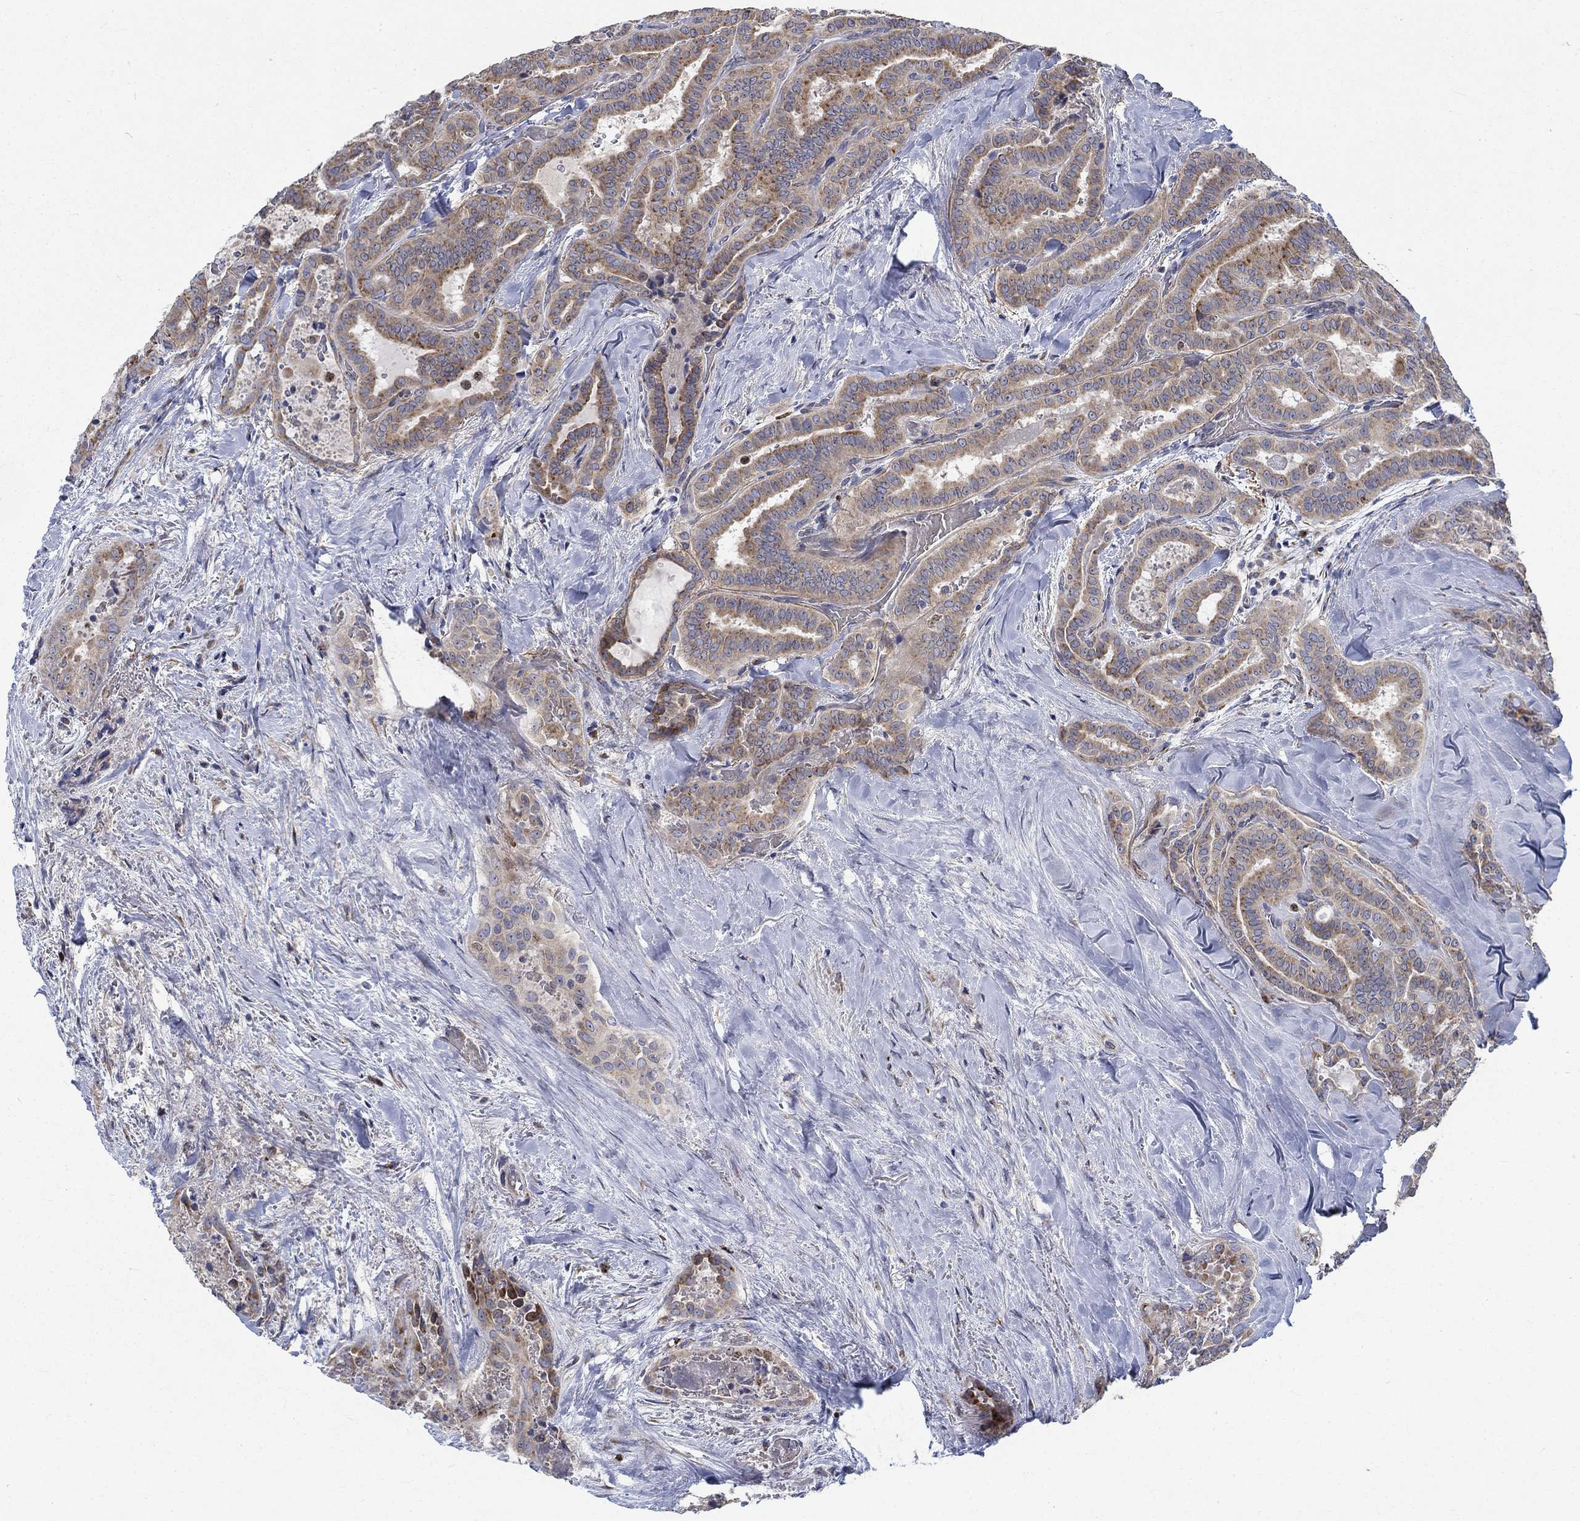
{"staining": {"intensity": "weak", "quantity": ">75%", "location": "cytoplasmic/membranous"}, "tissue": "thyroid cancer", "cell_type": "Tumor cells", "image_type": "cancer", "snomed": [{"axis": "morphology", "description": "Papillary adenocarcinoma, NOS"}, {"axis": "topography", "description": "Thyroid gland"}], "caption": "Protein expression analysis of human papillary adenocarcinoma (thyroid) reveals weak cytoplasmic/membranous positivity in about >75% of tumor cells.", "gene": "MMP24", "patient": {"sex": "female", "age": 39}}